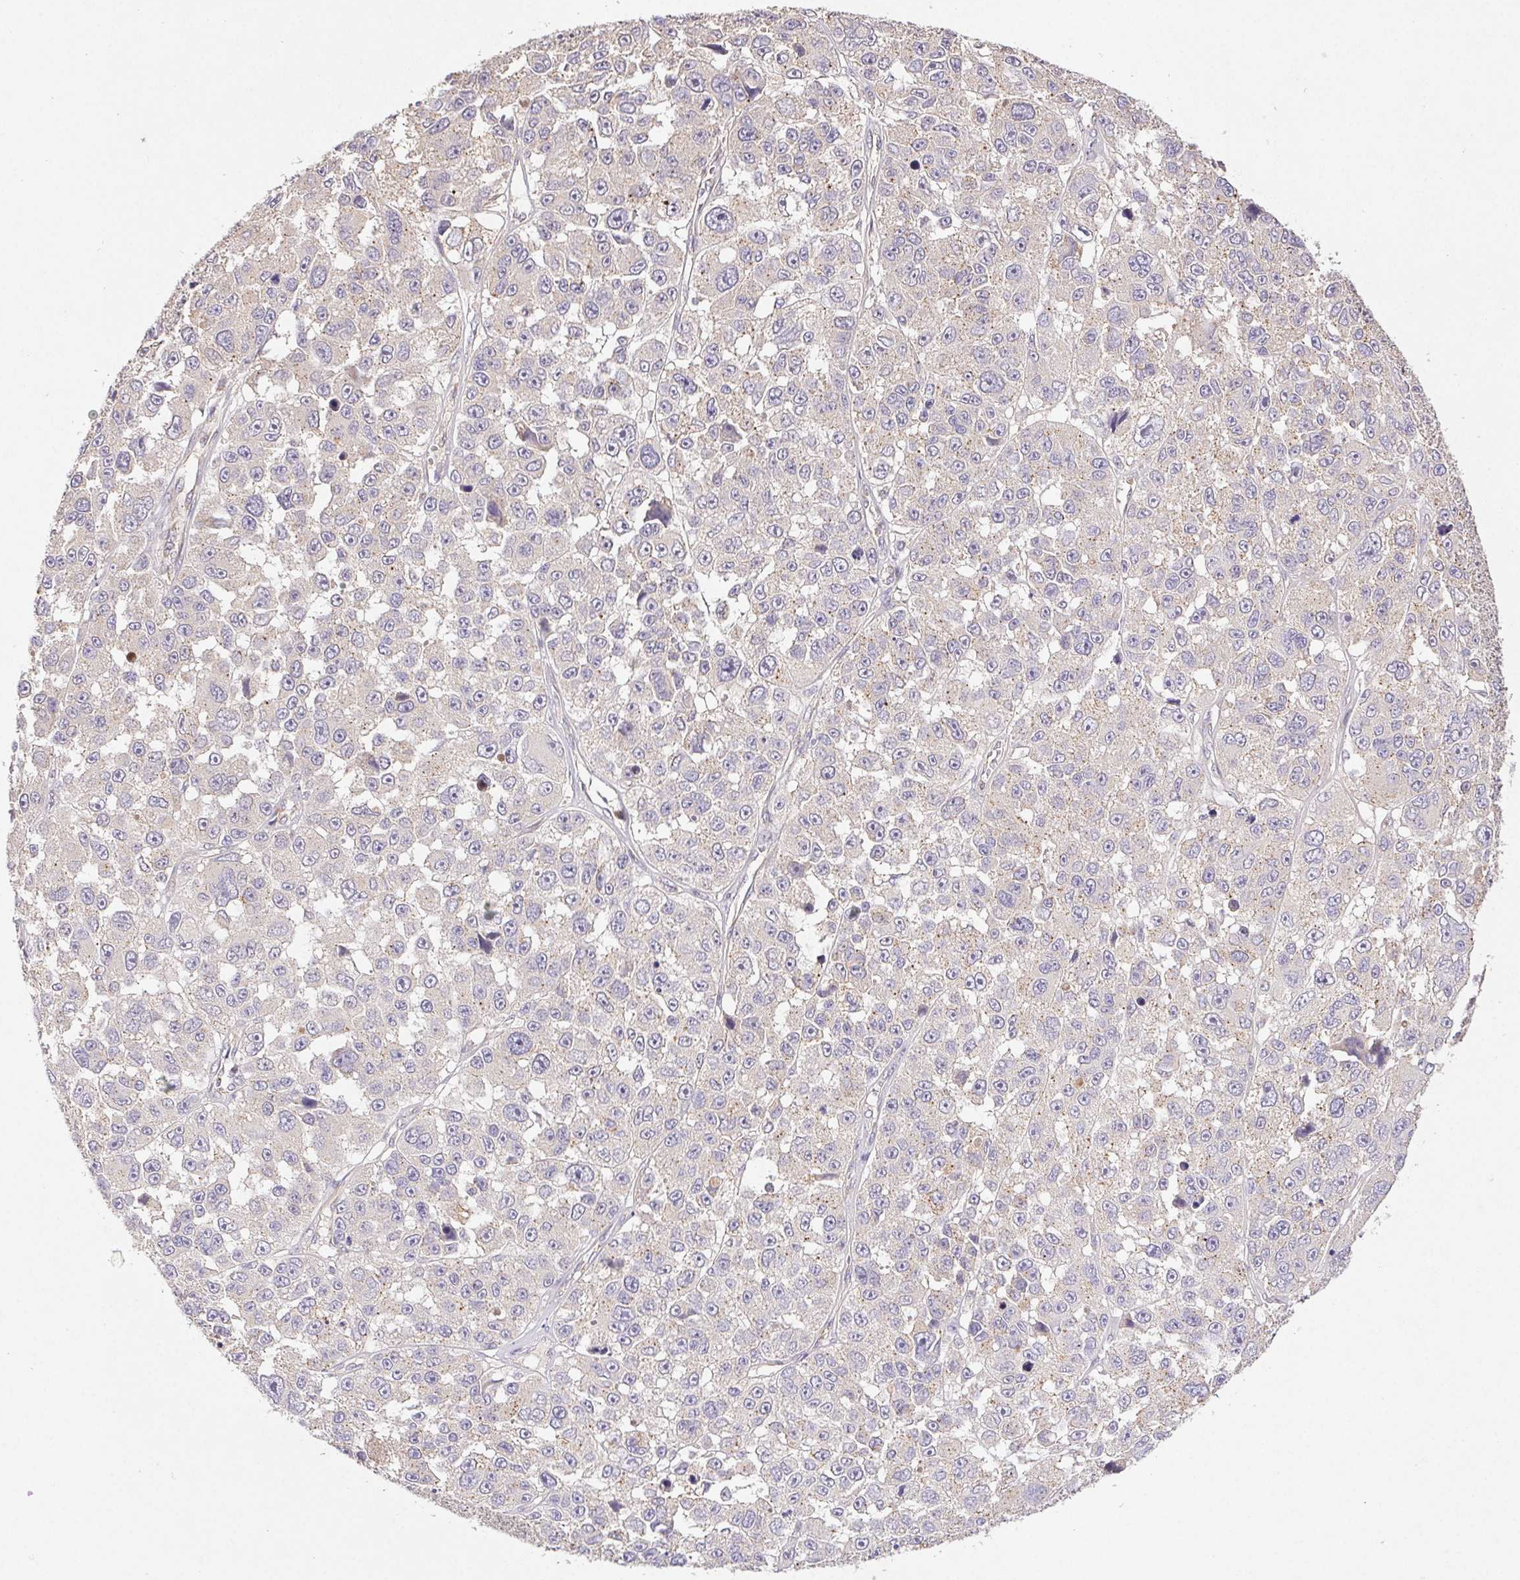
{"staining": {"intensity": "negative", "quantity": "none", "location": "none"}, "tissue": "melanoma", "cell_type": "Tumor cells", "image_type": "cancer", "snomed": [{"axis": "morphology", "description": "Malignant melanoma, NOS"}, {"axis": "topography", "description": "Skin"}], "caption": "This histopathology image is of malignant melanoma stained with immunohistochemistry to label a protein in brown with the nuclei are counter-stained blue. There is no expression in tumor cells. Nuclei are stained in blue.", "gene": "RAB11A", "patient": {"sex": "female", "age": 66}}